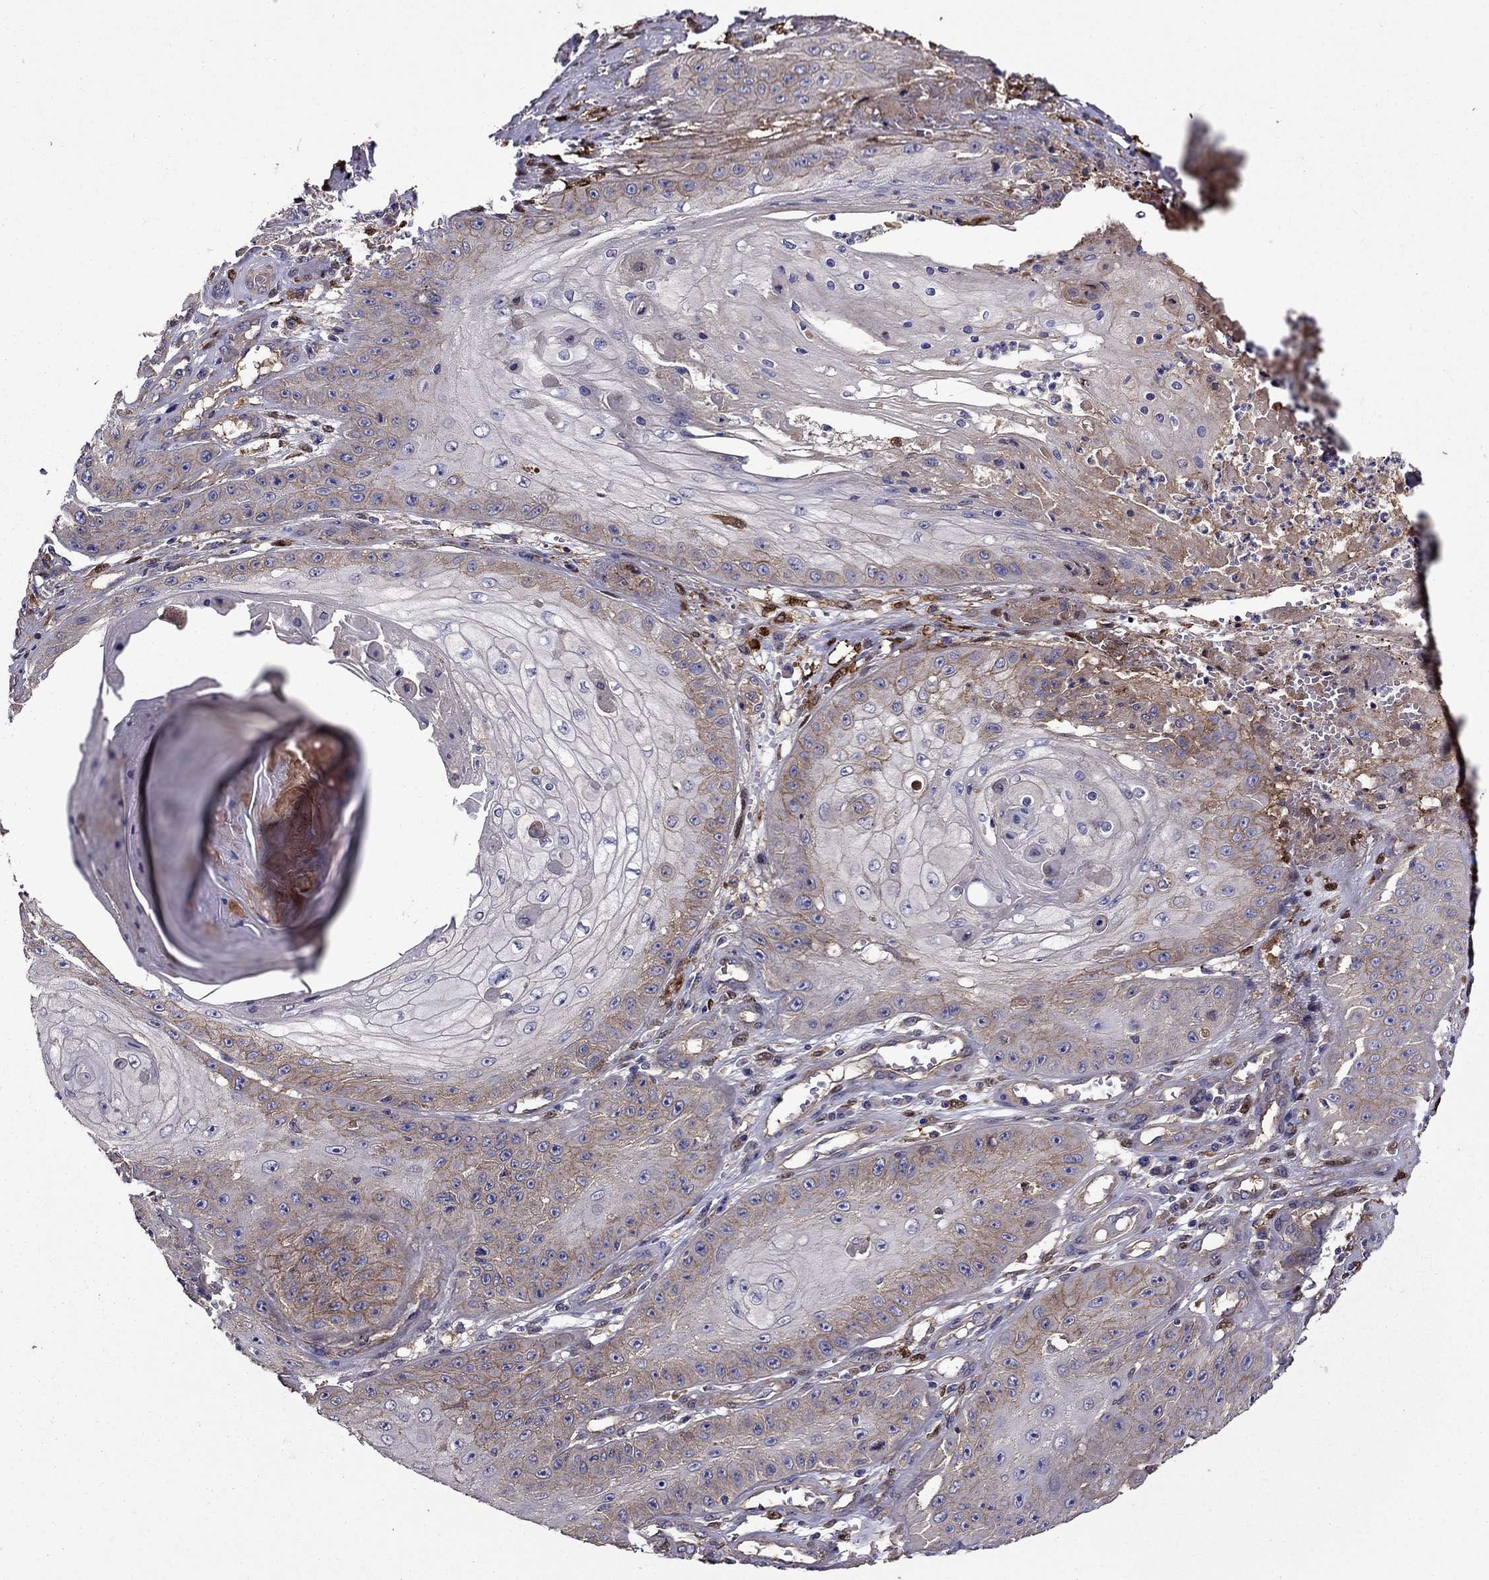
{"staining": {"intensity": "moderate", "quantity": "<25%", "location": "cytoplasmic/membranous"}, "tissue": "skin cancer", "cell_type": "Tumor cells", "image_type": "cancer", "snomed": [{"axis": "morphology", "description": "Squamous cell carcinoma, NOS"}, {"axis": "topography", "description": "Skin"}], "caption": "Immunohistochemistry (IHC) histopathology image of neoplastic tissue: skin cancer (squamous cell carcinoma) stained using immunohistochemistry exhibits low levels of moderate protein expression localized specifically in the cytoplasmic/membranous of tumor cells, appearing as a cytoplasmic/membranous brown color.", "gene": "ITGB1", "patient": {"sex": "male", "age": 70}}